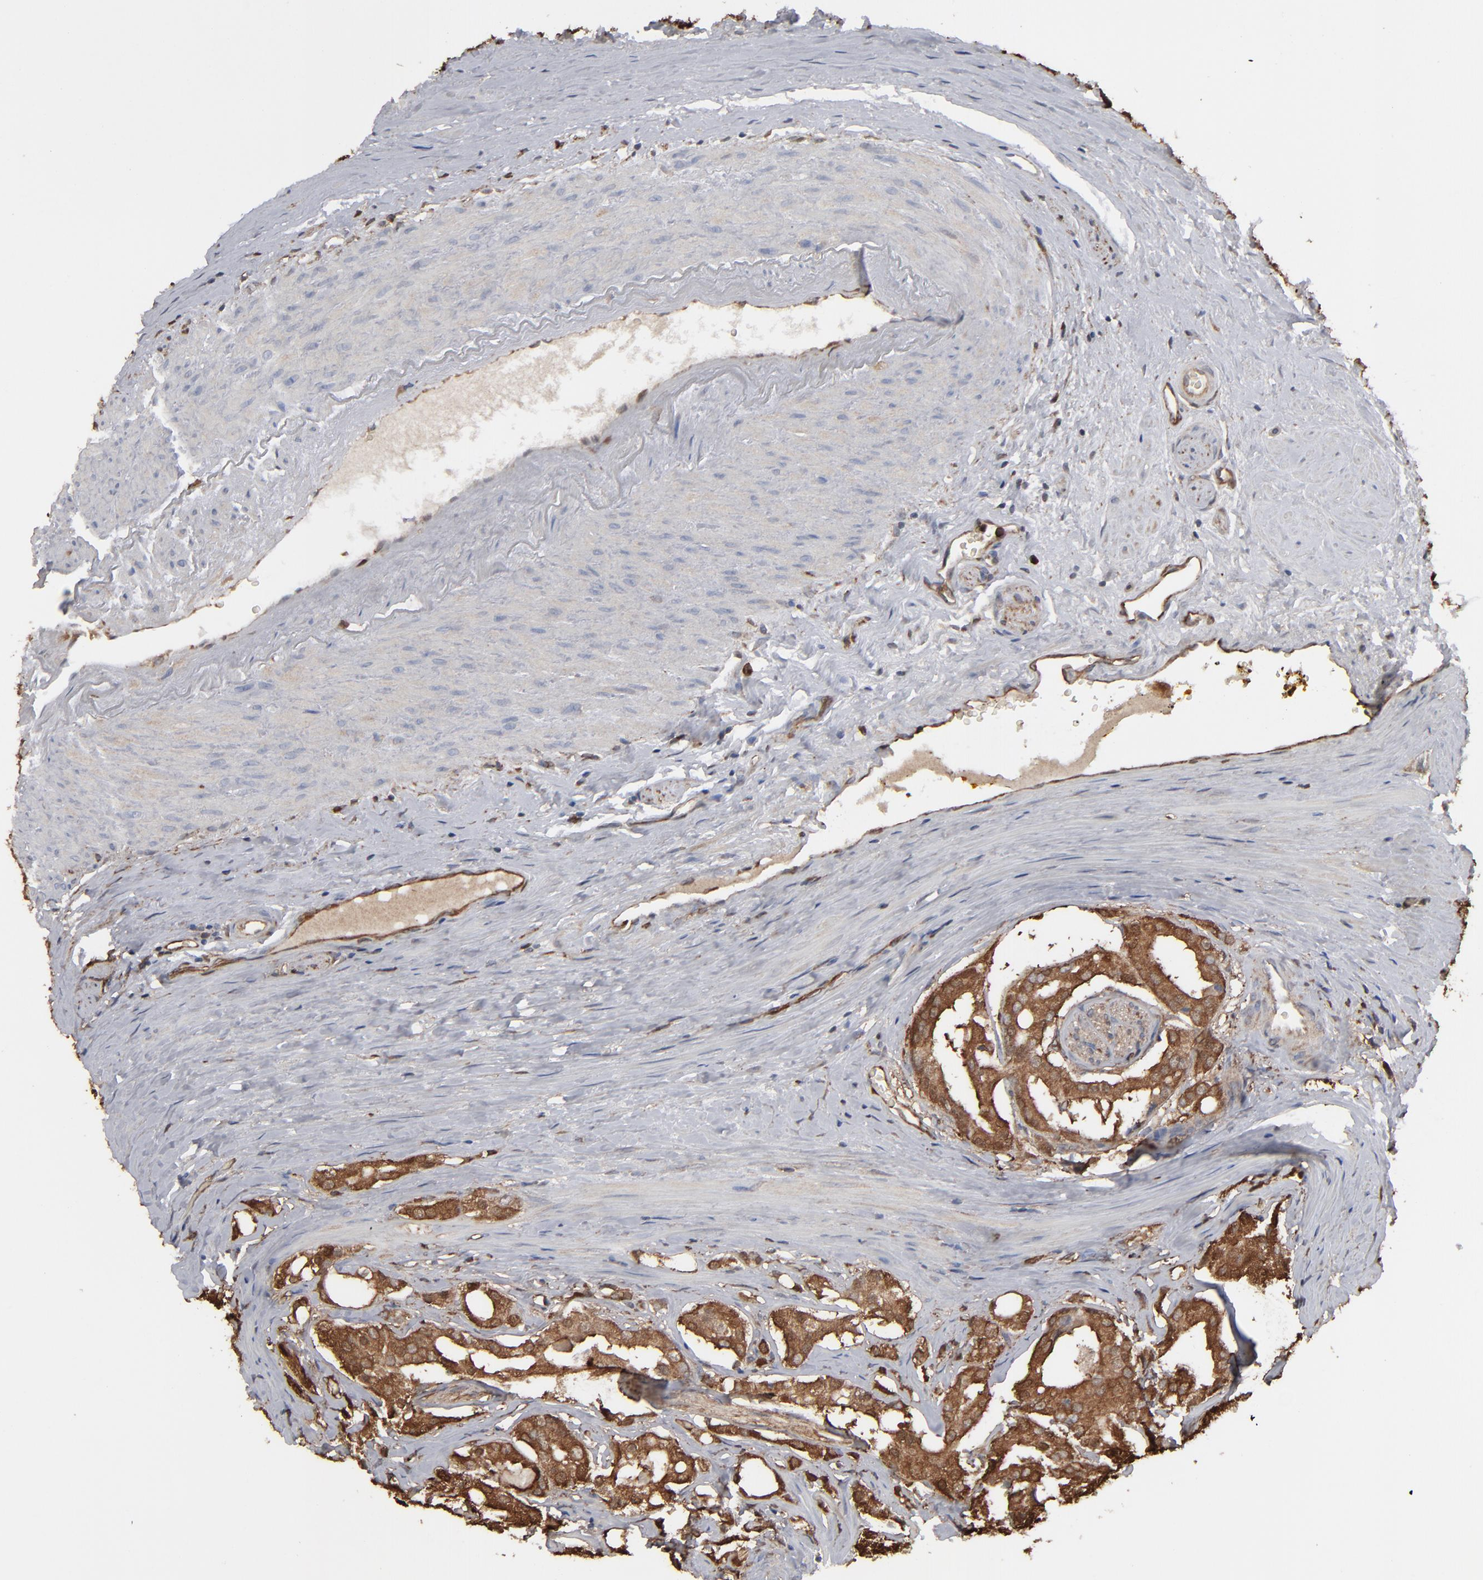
{"staining": {"intensity": "strong", "quantity": ">75%", "location": "cytoplasmic/membranous,nuclear"}, "tissue": "prostate cancer", "cell_type": "Tumor cells", "image_type": "cancer", "snomed": [{"axis": "morphology", "description": "Adenocarcinoma, High grade"}, {"axis": "topography", "description": "Prostate"}], "caption": "IHC (DAB (3,3'-diaminobenzidine)) staining of prostate cancer (adenocarcinoma (high-grade)) demonstrates strong cytoplasmic/membranous and nuclear protein staining in approximately >75% of tumor cells. (DAB (3,3'-diaminobenzidine) IHC with brightfield microscopy, high magnification).", "gene": "NME1-NME2", "patient": {"sex": "male", "age": 68}}